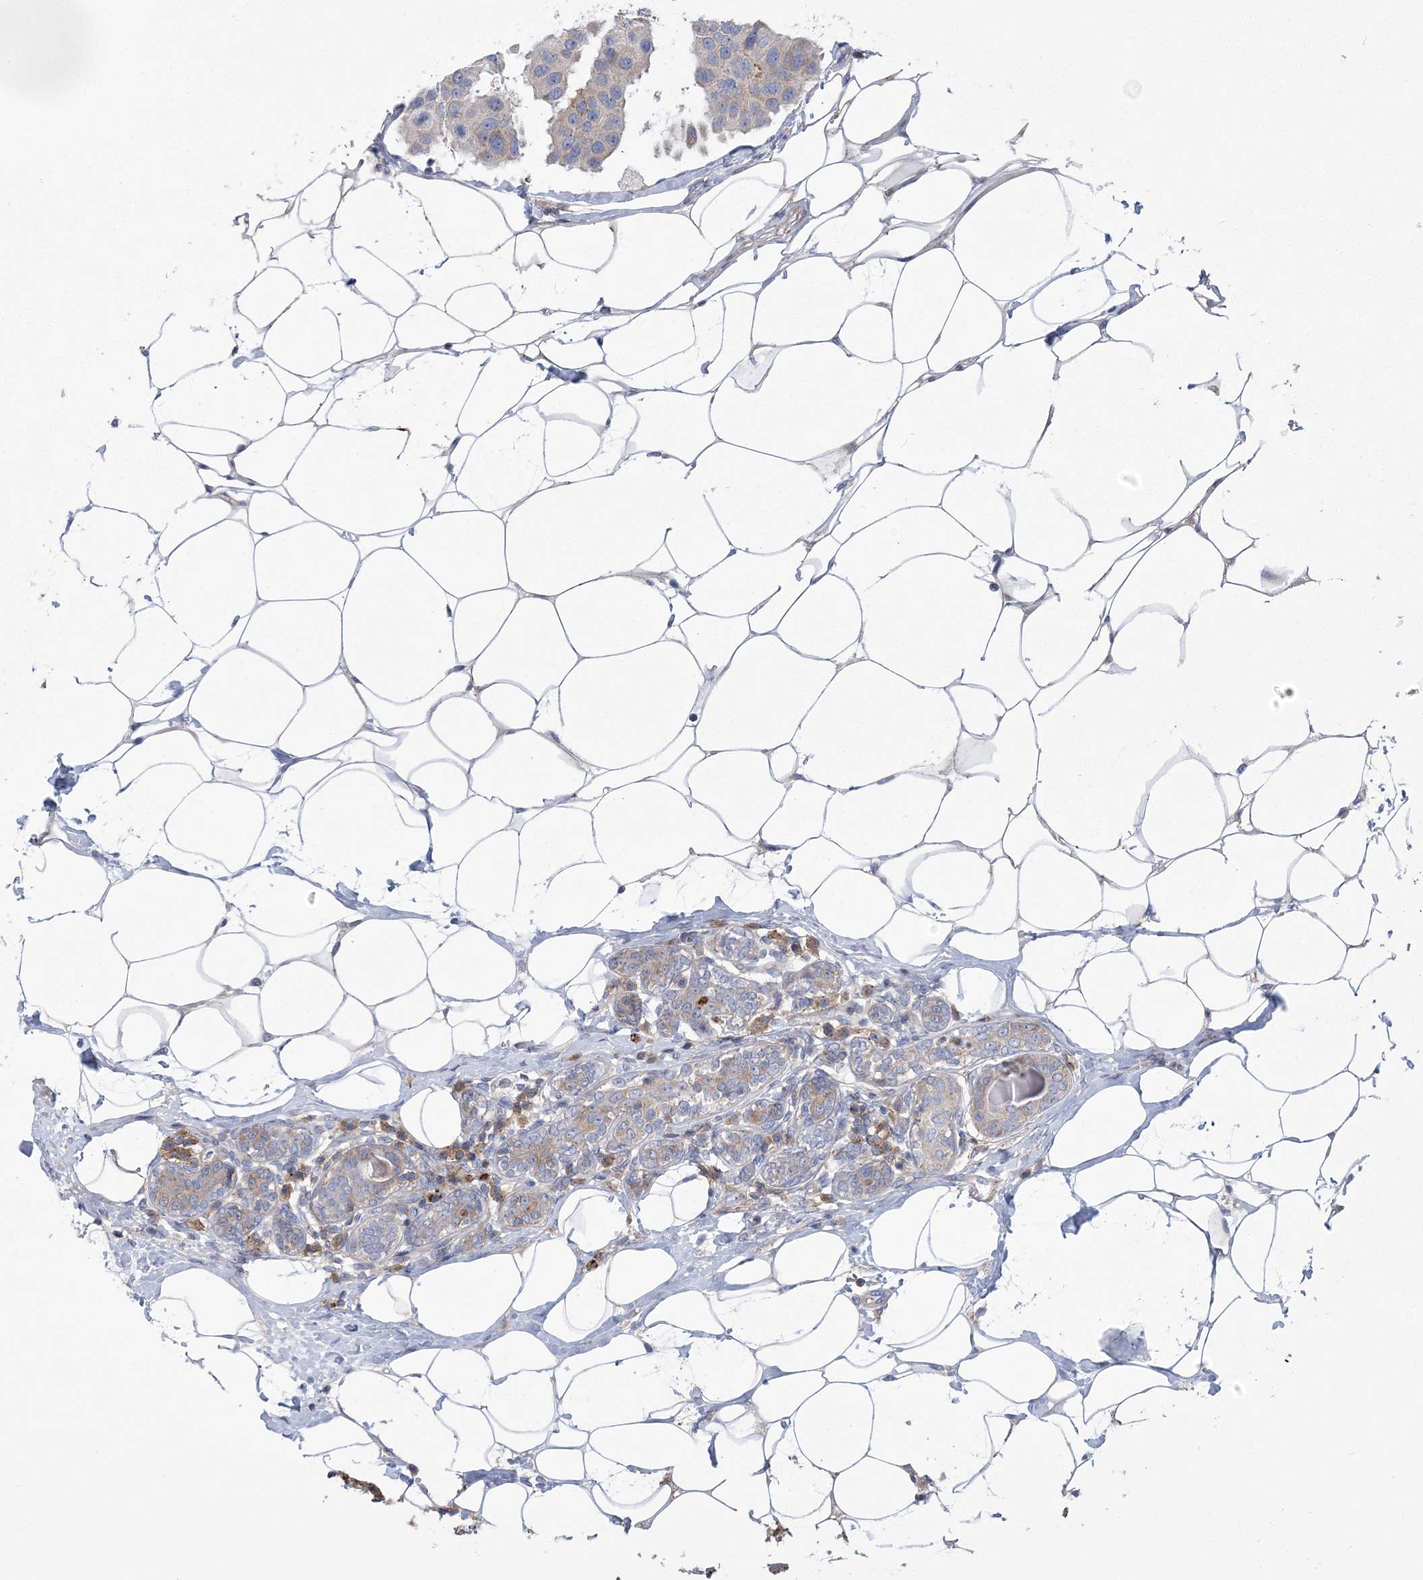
{"staining": {"intensity": "weak", "quantity": "<25%", "location": "cytoplasmic/membranous"}, "tissue": "breast cancer", "cell_type": "Tumor cells", "image_type": "cancer", "snomed": [{"axis": "morphology", "description": "Normal tissue, NOS"}, {"axis": "morphology", "description": "Duct carcinoma"}, {"axis": "topography", "description": "Breast"}], "caption": "Tumor cells show no significant staining in breast invasive ductal carcinoma.", "gene": "ARSJ", "patient": {"sex": "female", "age": 39}}